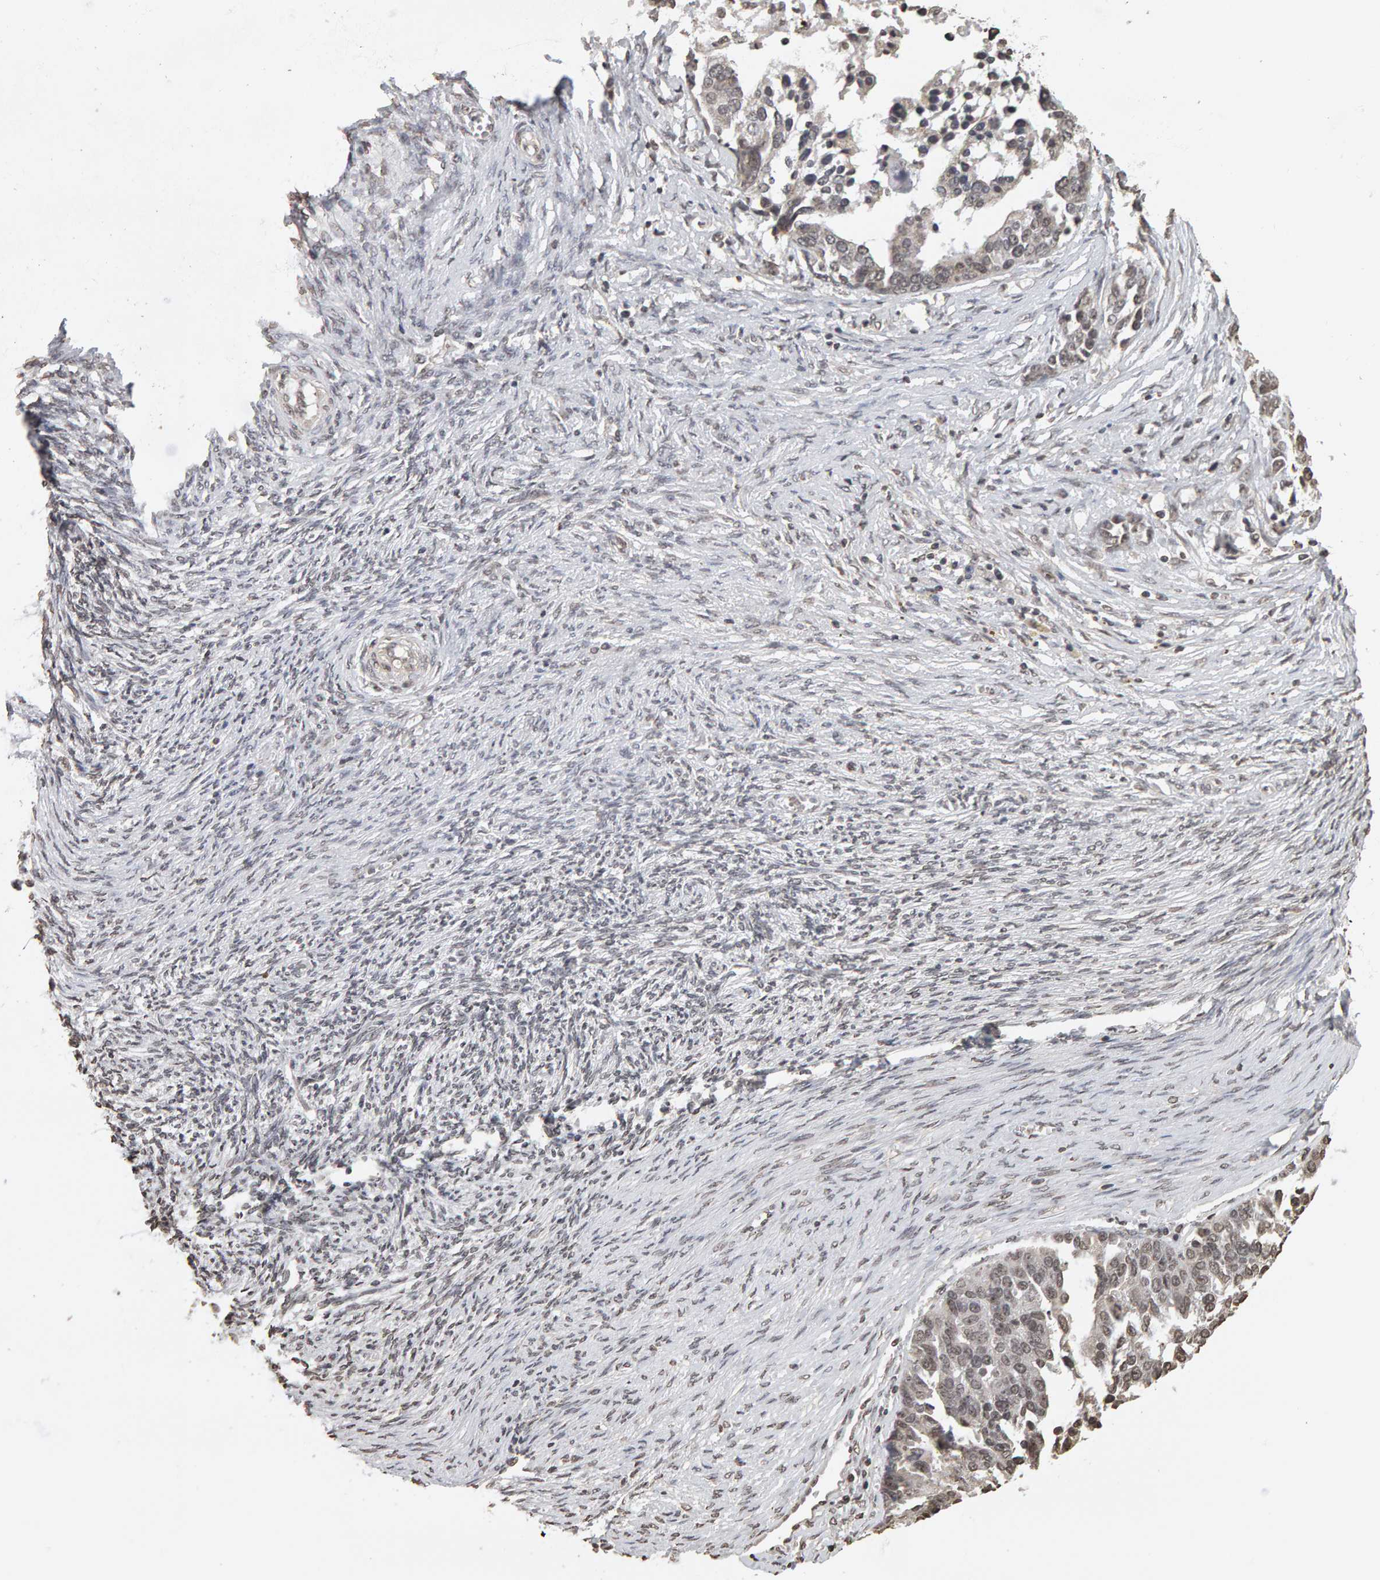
{"staining": {"intensity": "weak", "quantity": "25%-75%", "location": "nuclear"}, "tissue": "ovarian cancer", "cell_type": "Tumor cells", "image_type": "cancer", "snomed": [{"axis": "morphology", "description": "Cystadenocarcinoma, serous, NOS"}, {"axis": "topography", "description": "Ovary"}], "caption": "Ovarian cancer stained for a protein (brown) displays weak nuclear positive expression in approximately 25%-75% of tumor cells.", "gene": "AFF4", "patient": {"sex": "female", "age": 44}}